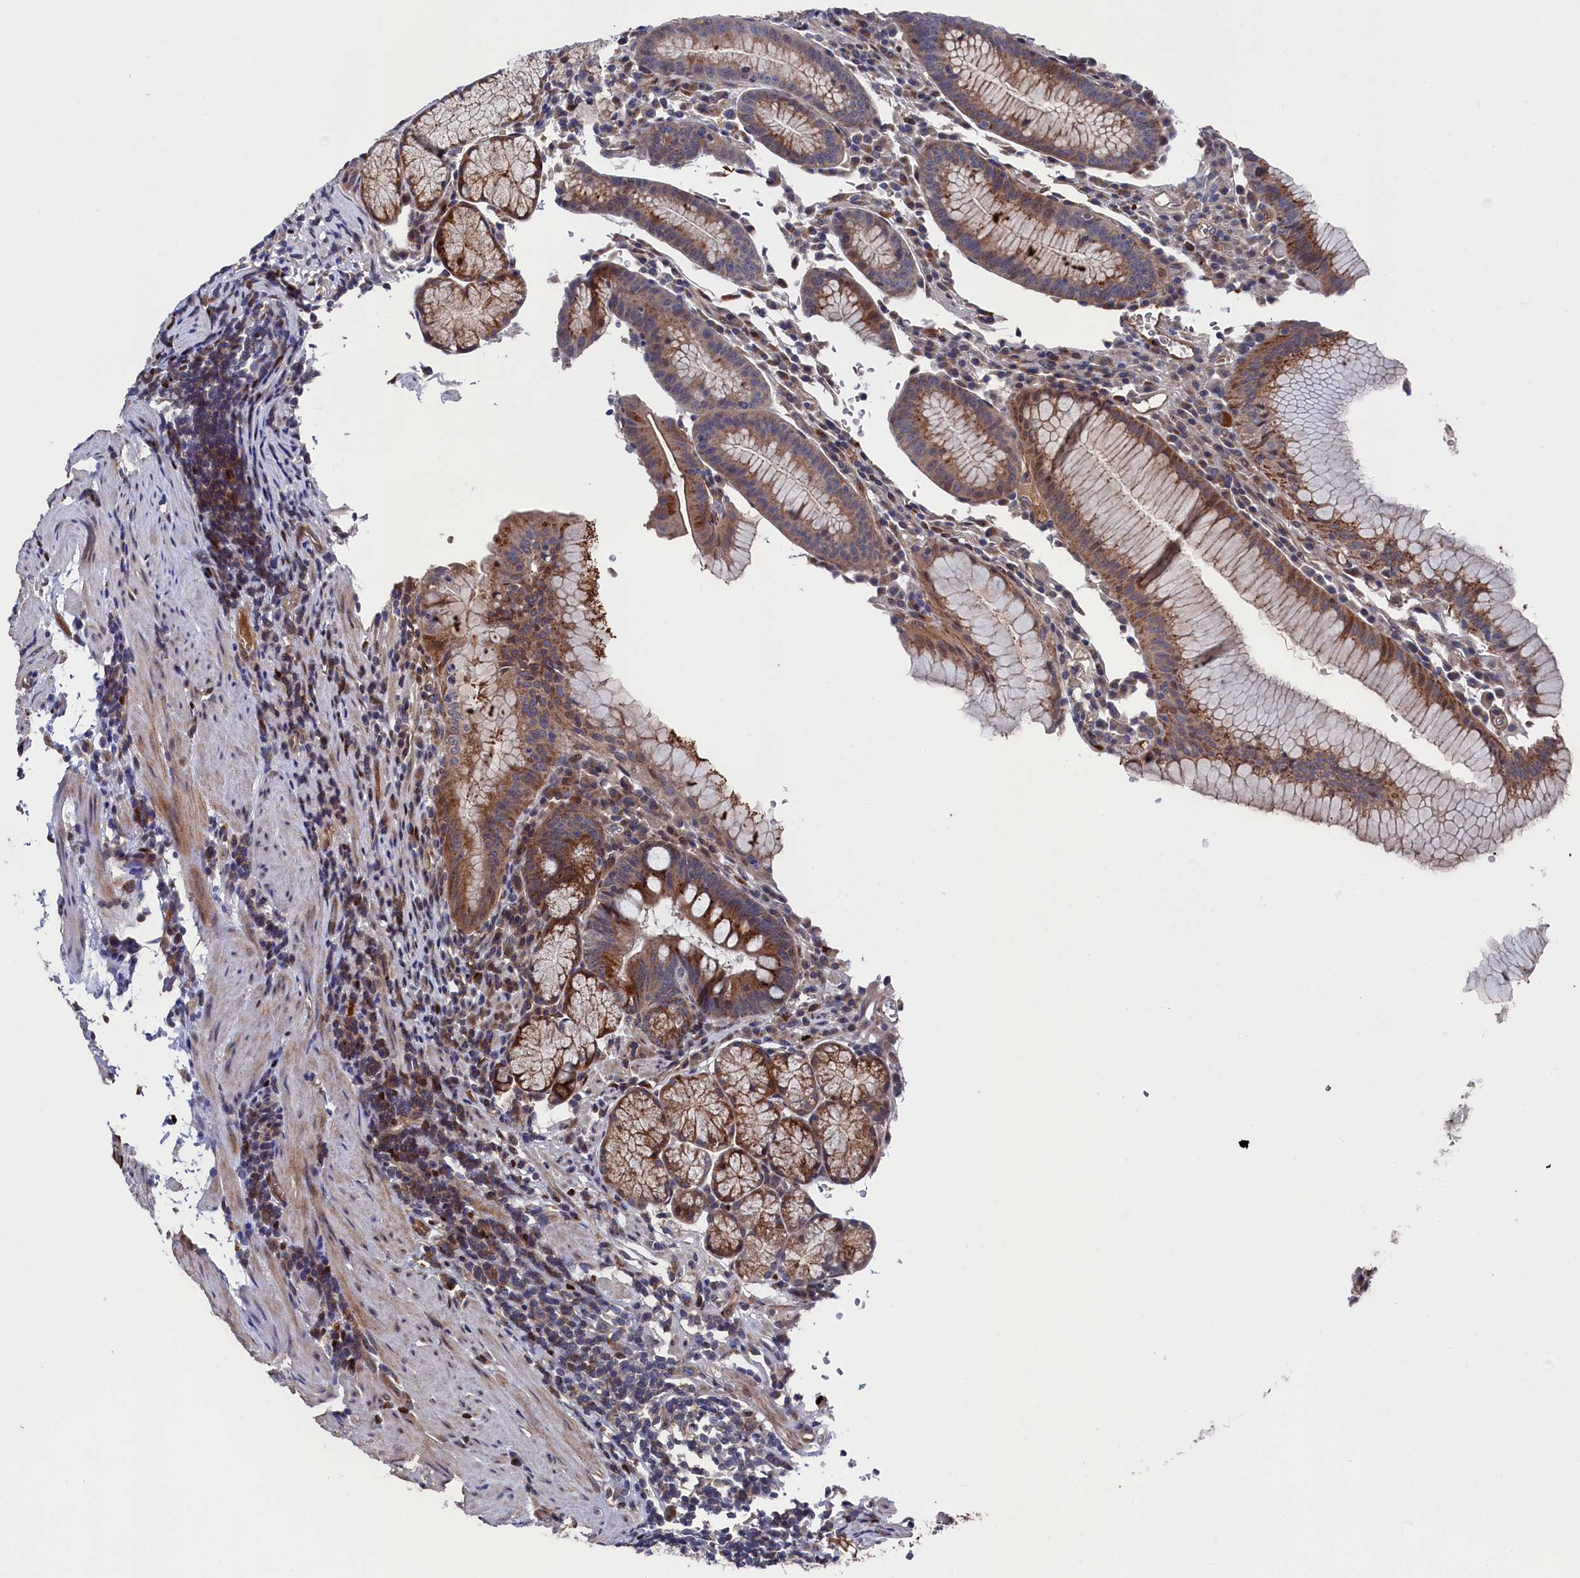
{"staining": {"intensity": "strong", "quantity": "25%-75%", "location": "cytoplasmic/membranous"}, "tissue": "stomach", "cell_type": "Glandular cells", "image_type": "normal", "snomed": [{"axis": "morphology", "description": "Normal tissue, NOS"}, {"axis": "topography", "description": "Stomach"}], "caption": "Immunohistochemistry image of normal human stomach stained for a protein (brown), which reveals high levels of strong cytoplasmic/membranous positivity in approximately 25%-75% of glandular cells.", "gene": "ZNF891", "patient": {"sex": "male", "age": 55}}